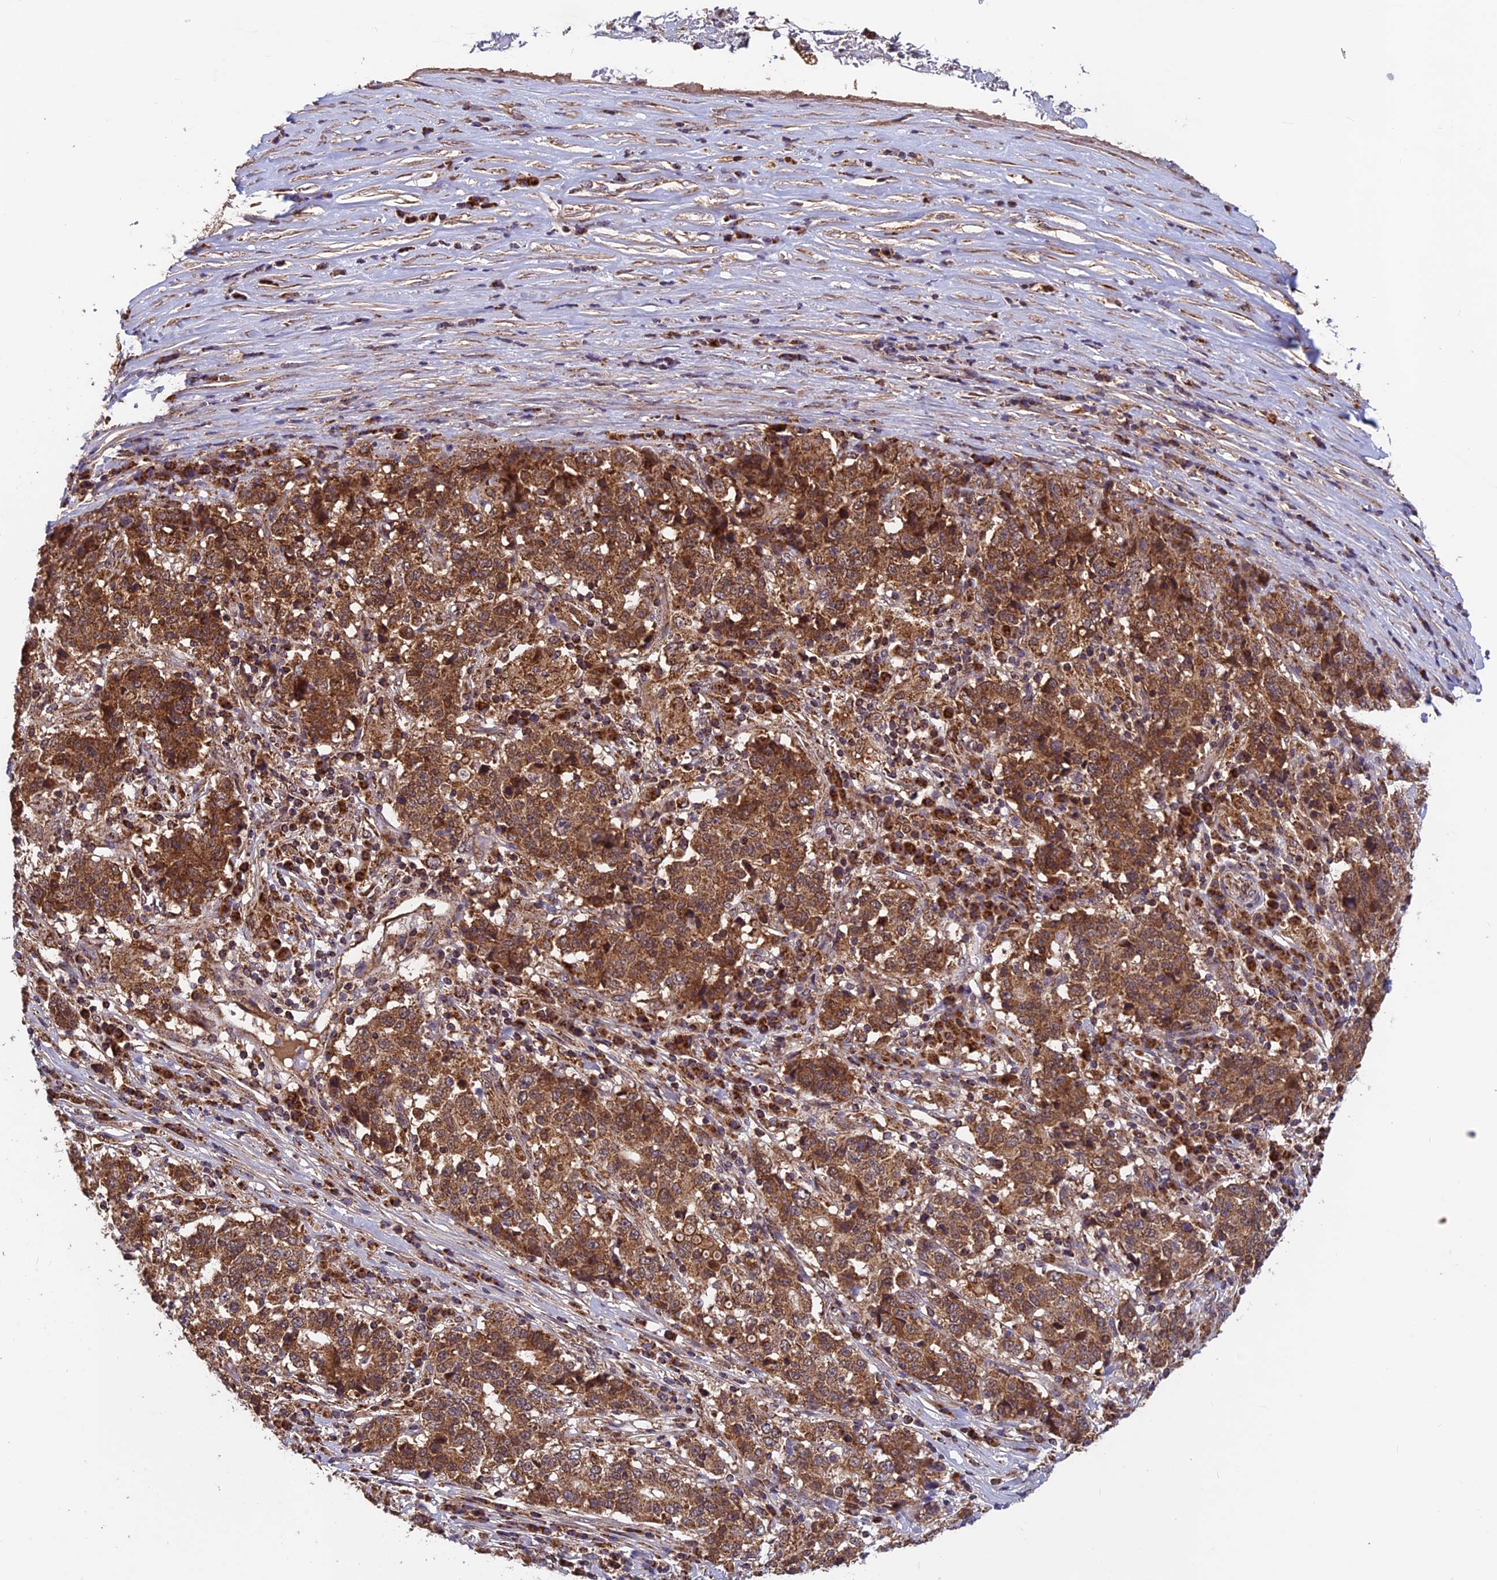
{"staining": {"intensity": "strong", "quantity": ">75%", "location": "cytoplasmic/membranous"}, "tissue": "stomach cancer", "cell_type": "Tumor cells", "image_type": "cancer", "snomed": [{"axis": "morphology", "description": "Adenocarcinoma, NOS"}, {"axis": "topography", "description": "Stomach"}], "caption": "Immunohistochemical staining of adenocarcinoma (stomach) reveals high levels of strong cytoplasmic/membranous protein expression in approximately >75% of tumor cells.", "gene": "CCDC15", "patient": {"sex": "male", "age": 59}}